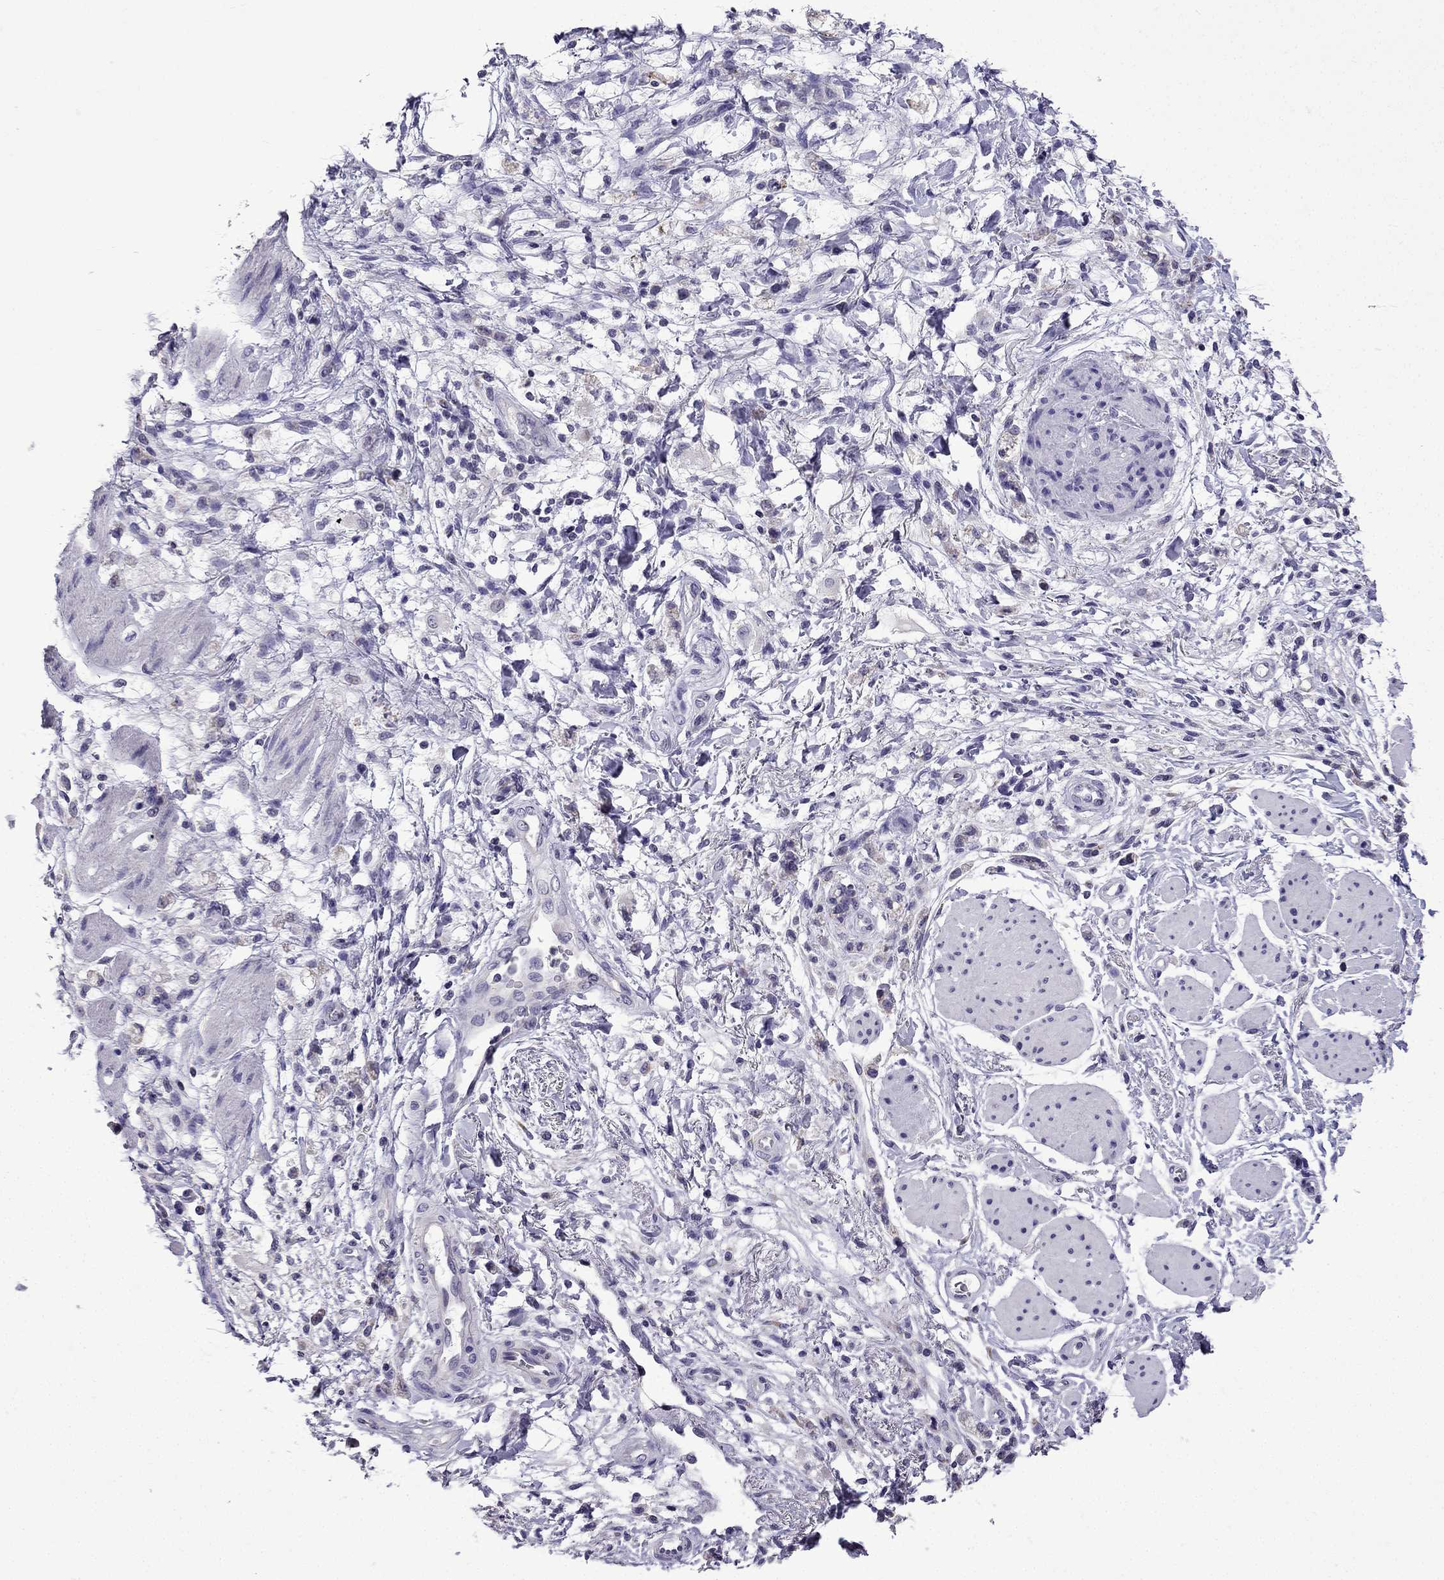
{"staining": {"intensity": "negative", "quantity": "none", "location": "none"}, "tissue": "stomach cancer", "cell_type": "Tumor cells", "image_type": "cancer", "snomed": [{"axis": "morphology", "description": "Adenocarcinoma, NOS"}, {"axis": "topography", "description": "Stomach"}], "caption": "The histopathology image exhibits no significant expression in tumor cells of stomach cancer (adenocarcinoma). (IHC, brightfield microscopy, high magnification).", "gene": "TTN", "patient": {"sex": "female", "age": 60}}